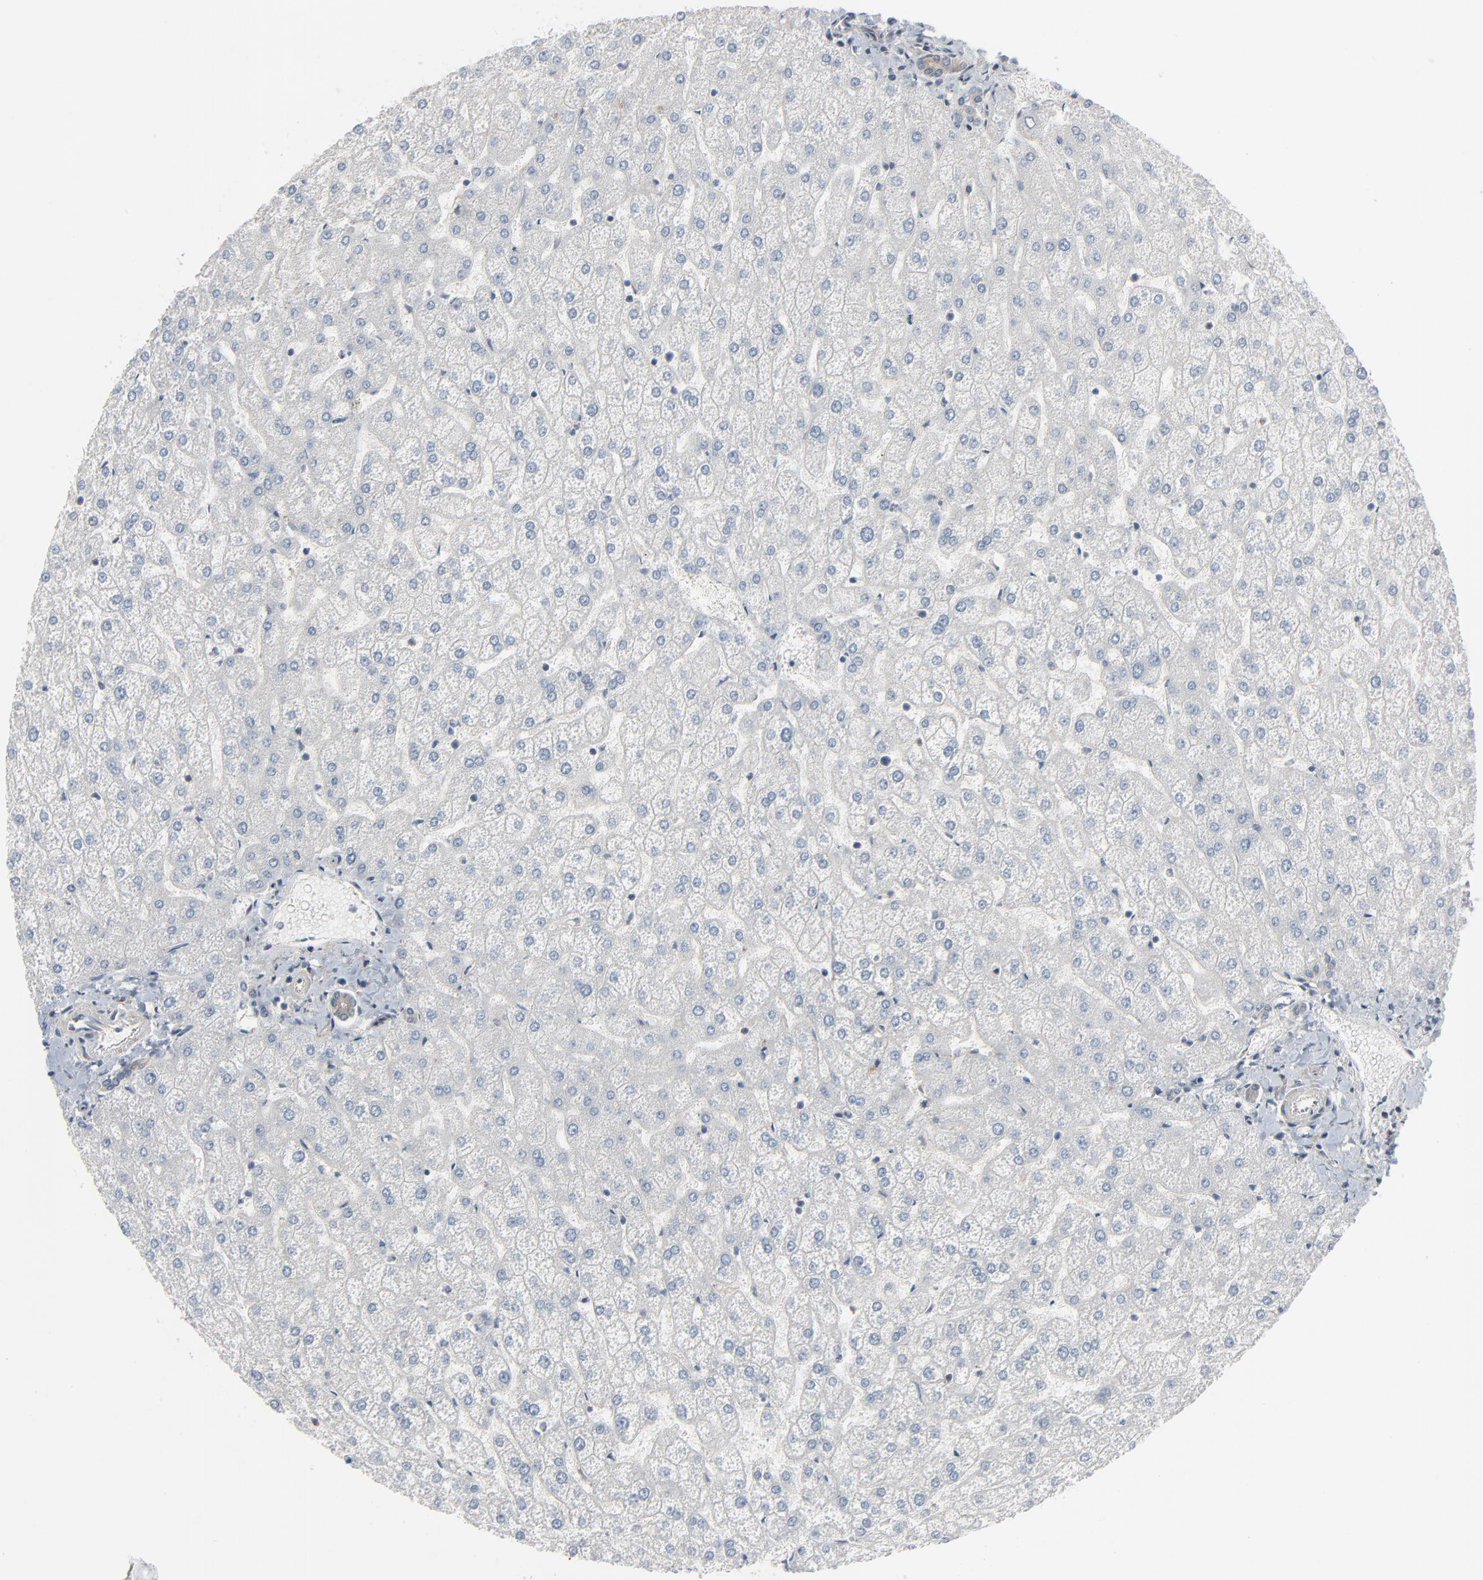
{"staining": {"intensity": "negative", "quantity": "none", "location": "none"}, "tissue": "liver", "cell_type": "Cholangiocytes", "image_type": "normal", "snomed": [{"axis": "morphology", "description": "Normal tissue, NOS"}, {"axis": "topography", "description": "Liver"}], "caption": "Immunohistochemical staining of benign liver reveals no significant staining in cholangiocytes. (DAB (3,3'-diaminobenzidine) IHC visualized using brightfield microscopy, high magnification).", "gene": "OPTN", "patient": {"sex": "female", "age": 32}}